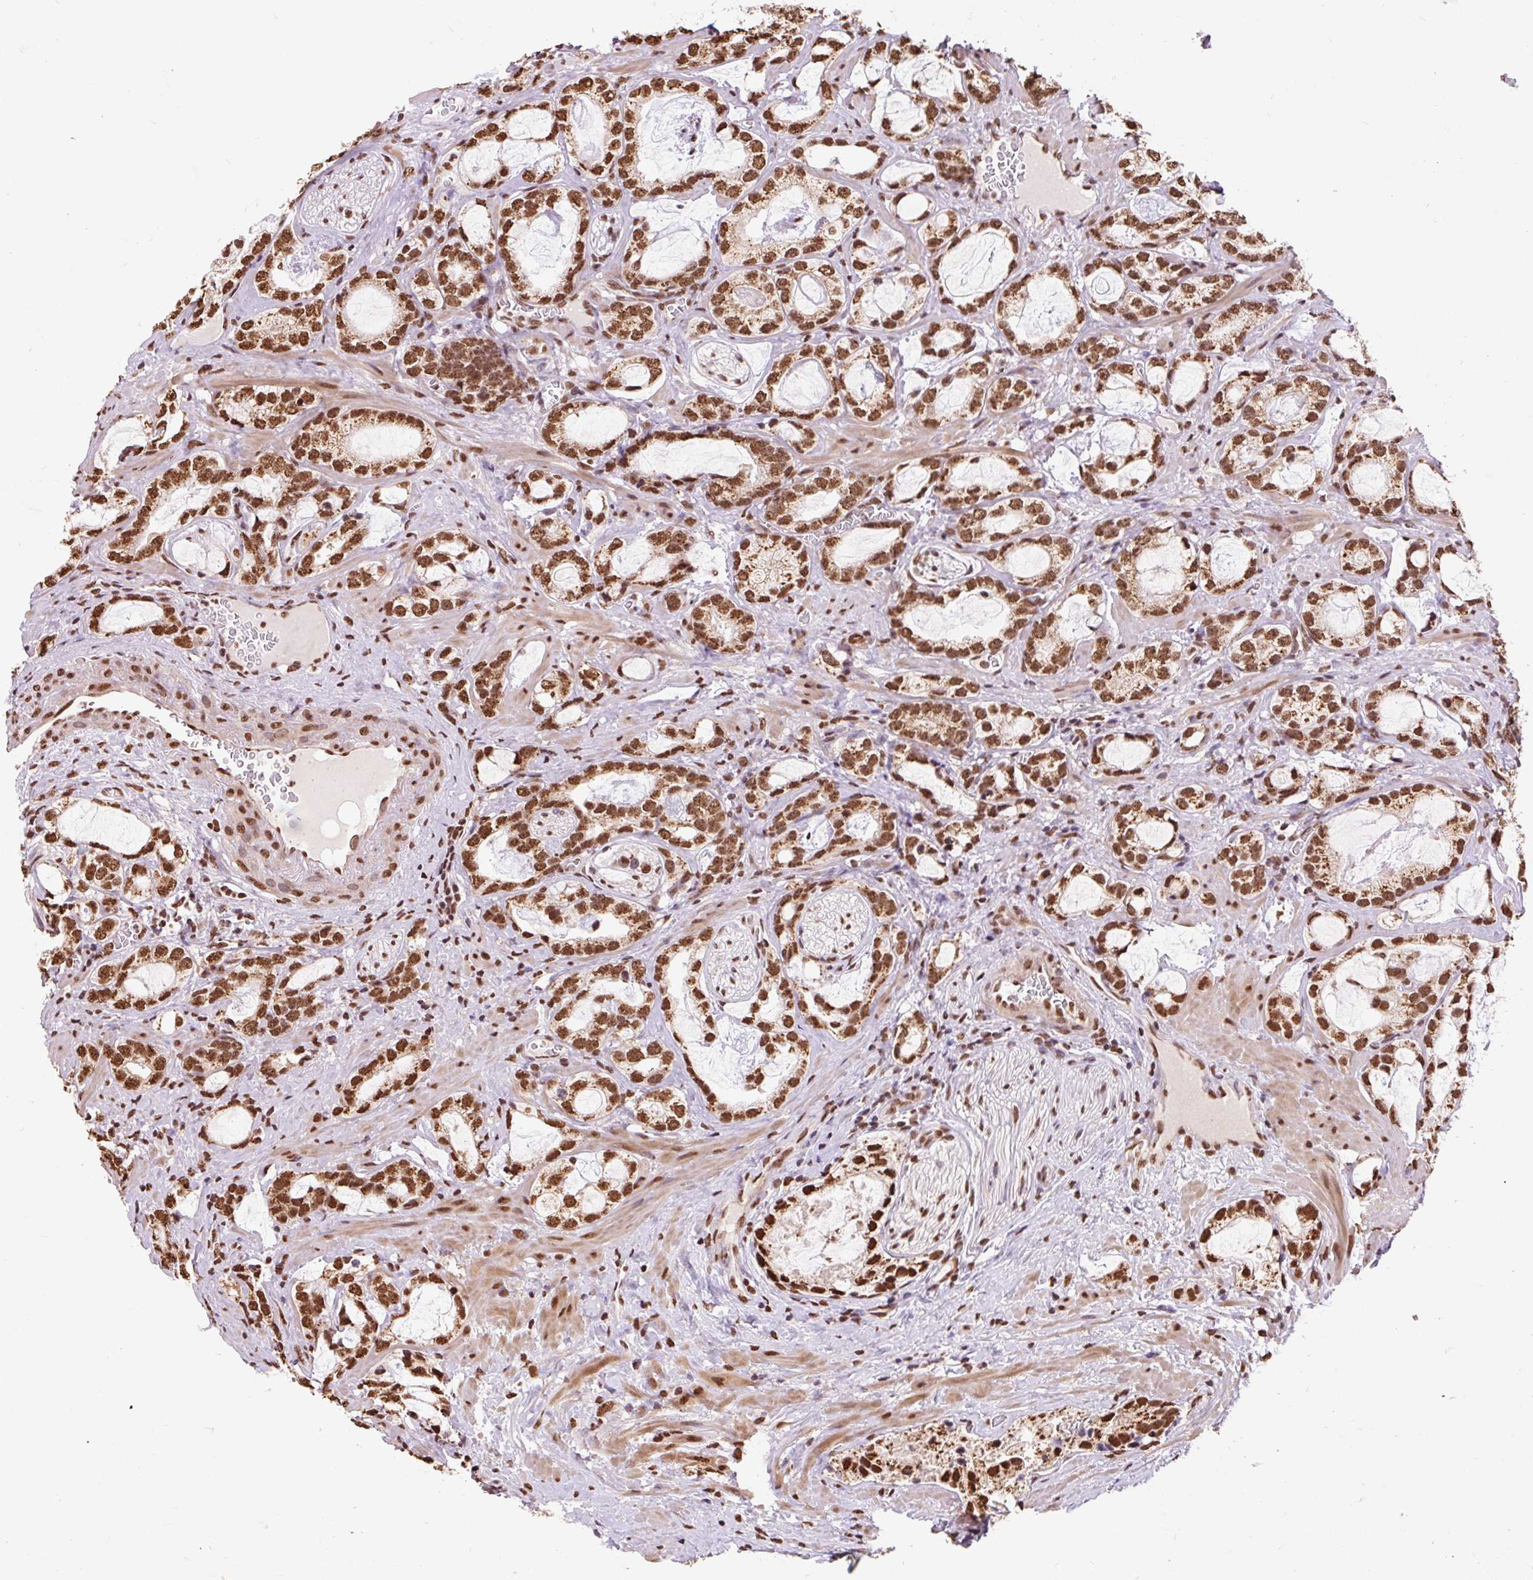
{"staining": {"intensity": "strong", "quantity": ">75%", "location": "nuclear"}, "tissue": "prostate cancer", "cell_type": "Tumor cells", "image_type": "cancer", "snomed": [{"axis": "morphology", "description": "Adenocarcinoma, Medium grade"}, {"axis": "topography", "description": "Prostate"}], "caption": "Human prostate medium-grade adenocarcinoma stained with a brown dye displays strong nuclear positive positivity in about >75% of tumor cells.", "gene": "BICRA", "patient": {"sex": "male", "age": 57}}